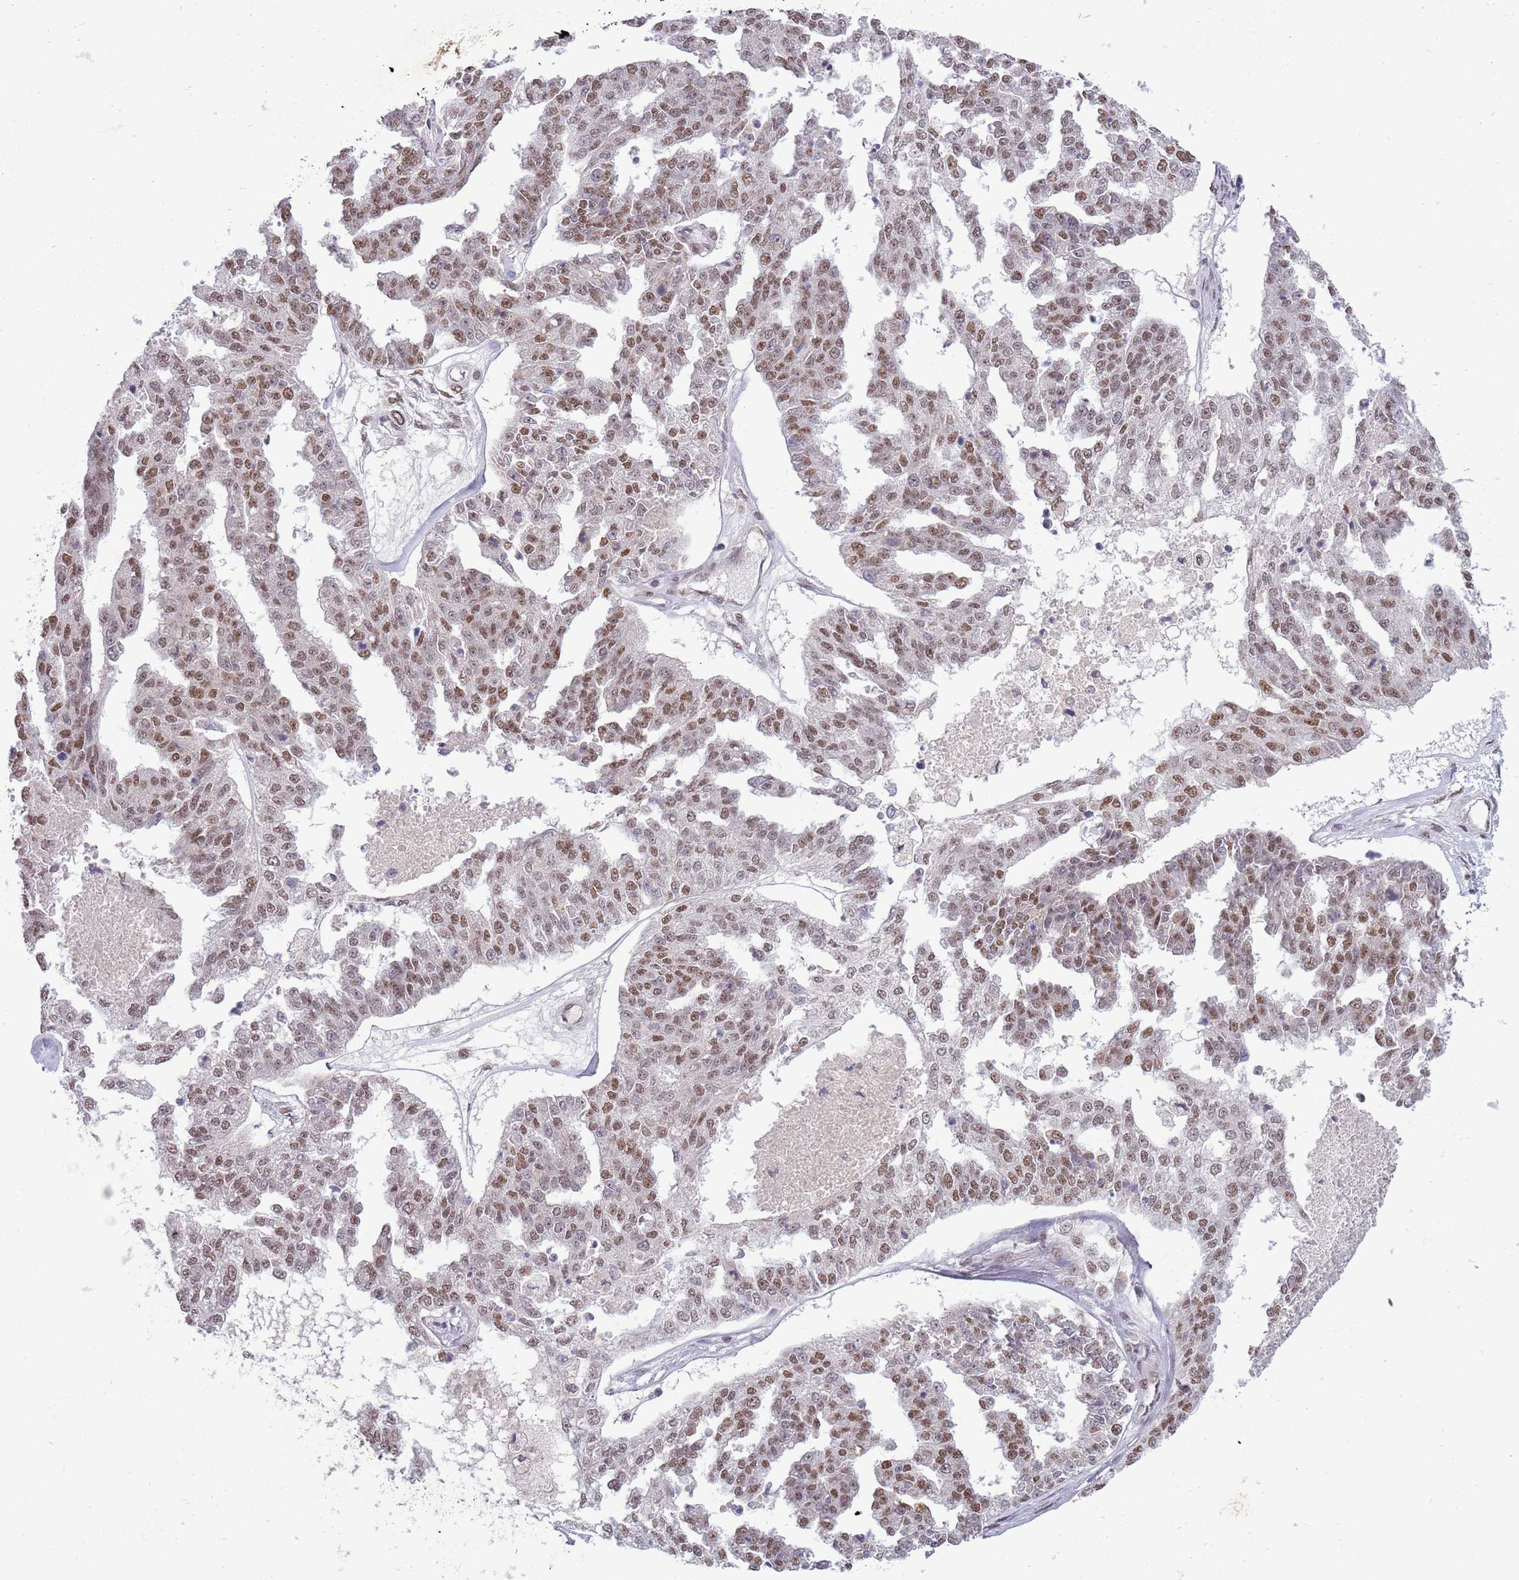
{"staining": {"intensity": "moderate", "quantity": ">75%", "location": "nuclear"}, "tissue": "ovarian cancer", "cell_type": "Tumor cells", "image_type": "cancer", "snomed": [{"axis": "morphology", "description": "Cystadenocarcinoma, serous, NOS"}, {"axis": "topography", "description": "Ovary"}], "caption": "Immunohistochemical staining of serous cystadenocarcinoma (ovarian) displays moderate nuclear protein positivity in about >75% of tumor cells.", "gene": "FAM120AOS", "patient": {"sex": "female", "age": 58}}